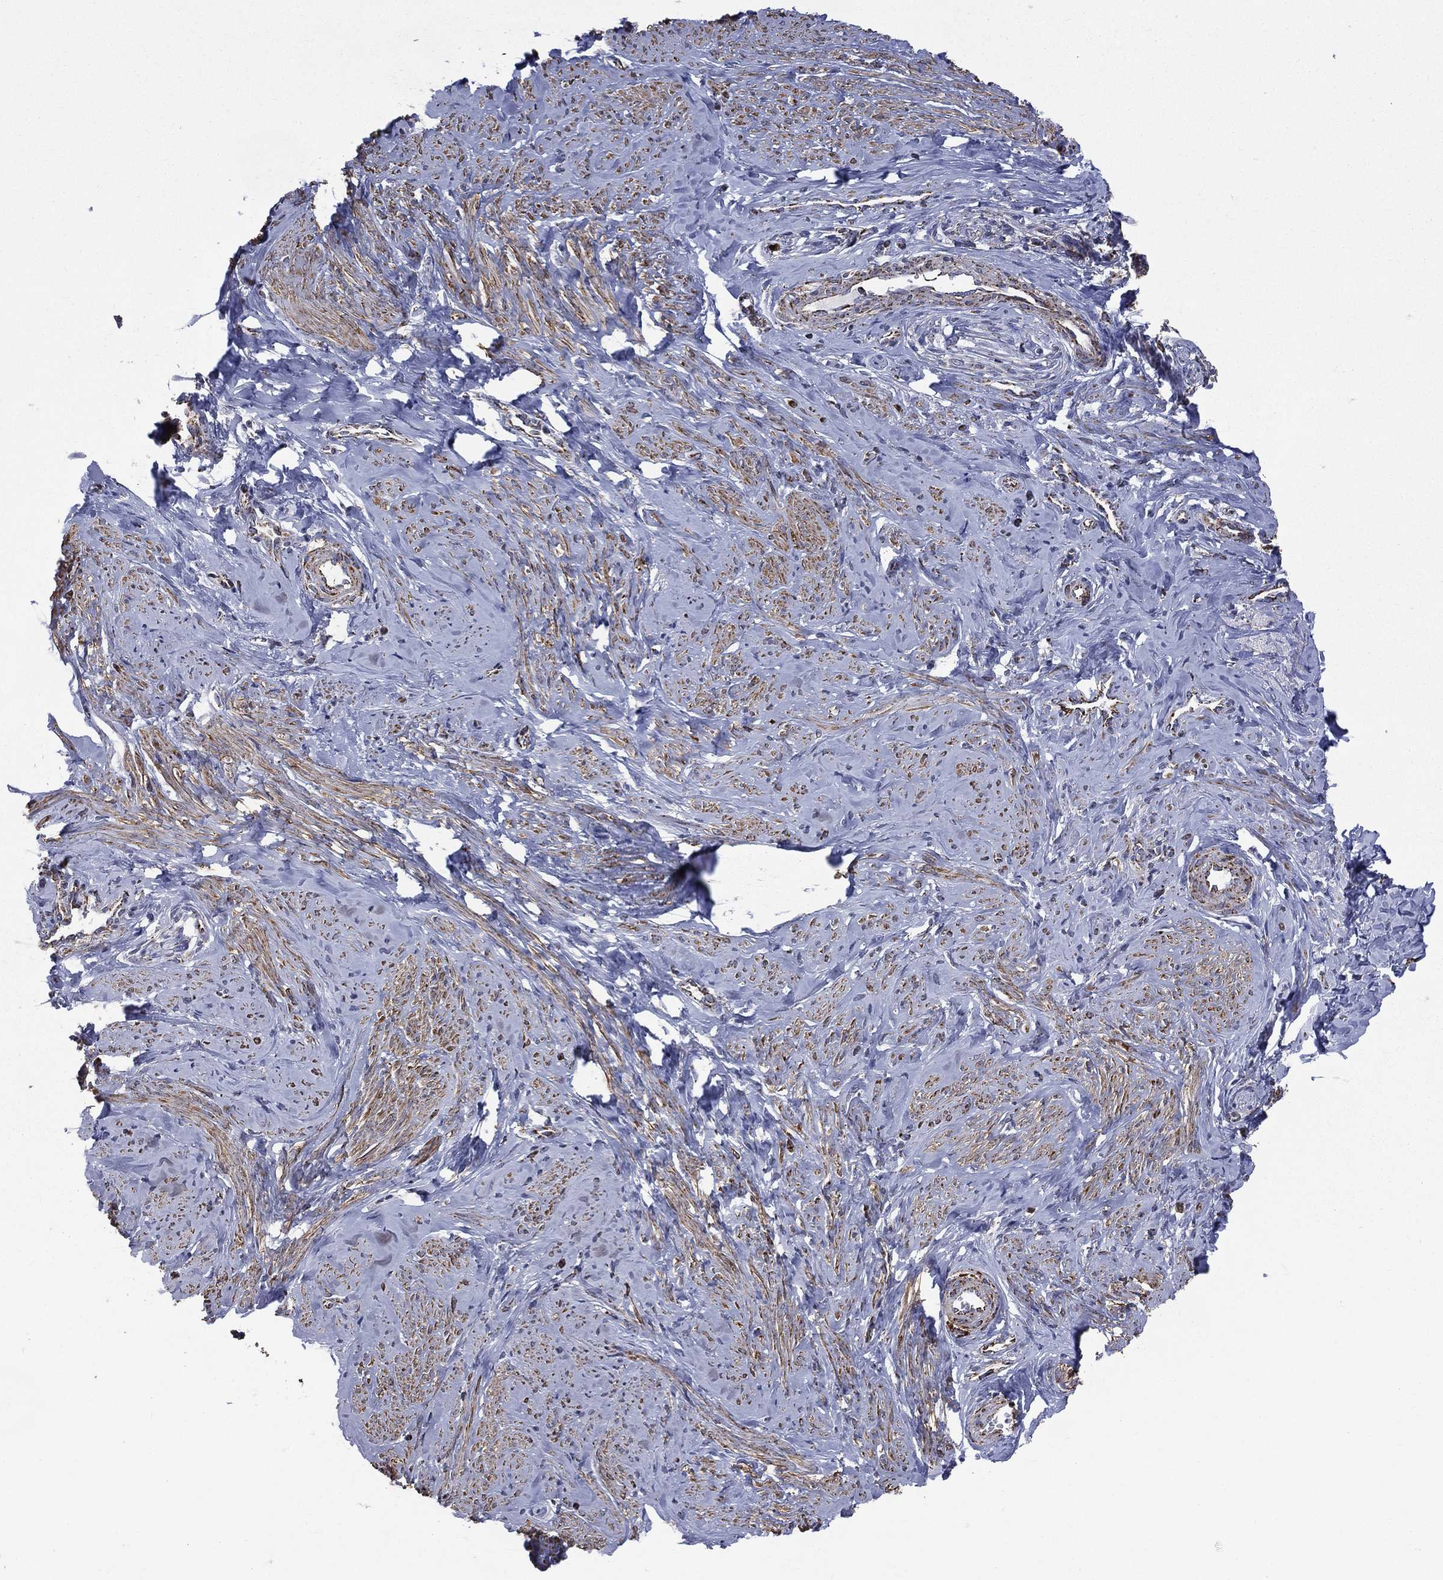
{"staining": {"intensity": "moderate", "quantity": ">75%", "location": "cytoplasmic/membranous"}, "tissue": "smooth muscle", "cell_type": "Smooth muscle cells", "image_type": "normal", "snomed": [{"axis": "morphology", "description": "Normal tissue, NOS"}, {"axis": "topography", "description": "Smooth muscle"}], "caption": "Human smooth muscle stained for a protein (brown) shows moderate cytoplasmic/membranous positive expression in approximately >75% of smooth muscle cells.", "gene": "GOT2", "patient": {"sex": "female", "age": 48}}